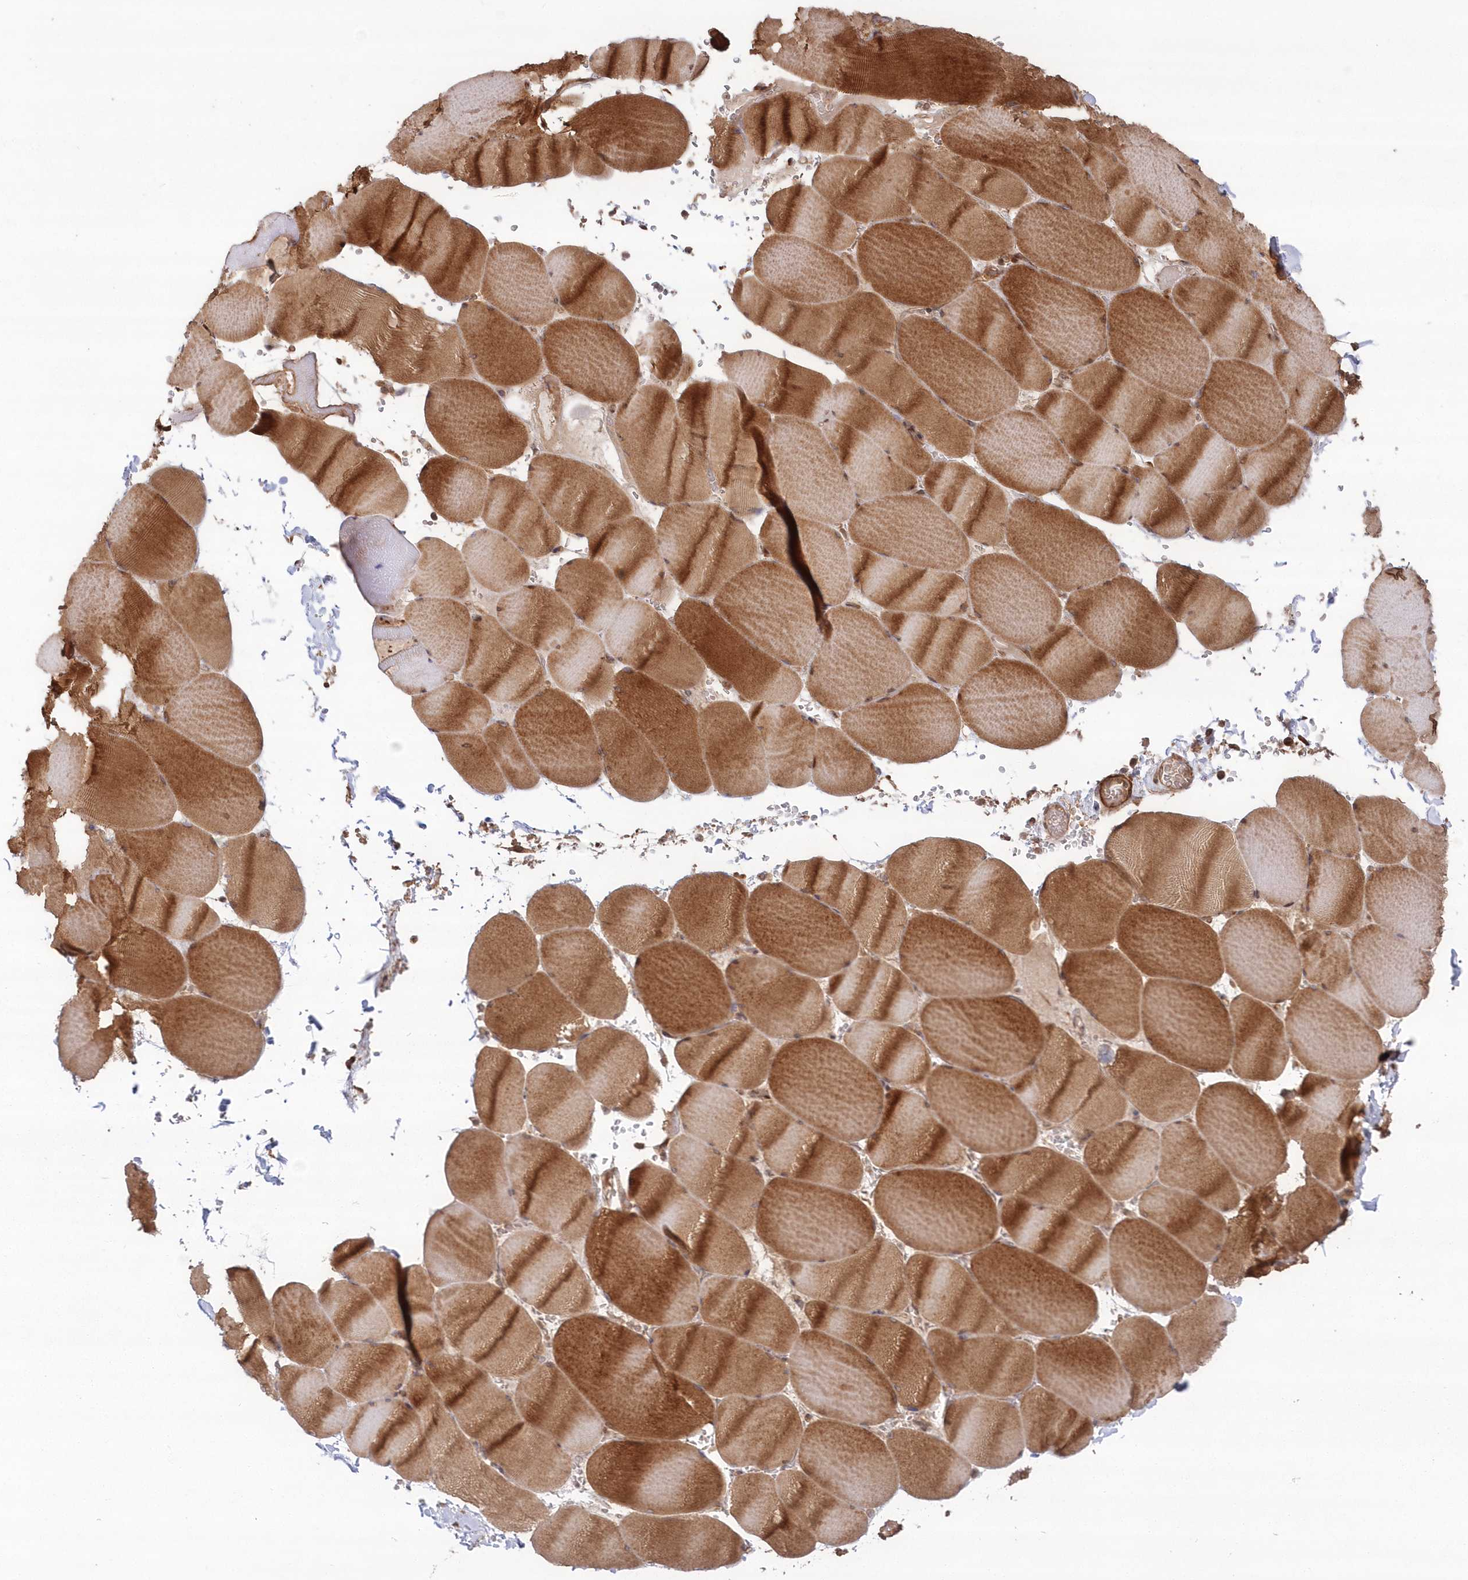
{"staining": {"intensity": "strong", "quantity": ">75%", "location": "cytoplasmic/membranous"}, "tissue": "skeletal muscle", "cell_type": "Myocytes", "image_type": "normal", "snomed": [{"axis": "morphology", "description": "Normal tissue, NOS"}, {"axis": "topography", "description": "Skeletal muscle"}, {"axis": "topography", "description": "Head-Neck"}], "caption": "Skeletal muscle stained with a brown dye exhibits strong cytoplasmic/membranous positive positivity in about >75% of myocytes.", "gene": "TBCA", "patient": {"sex": "male", "age": 66}}